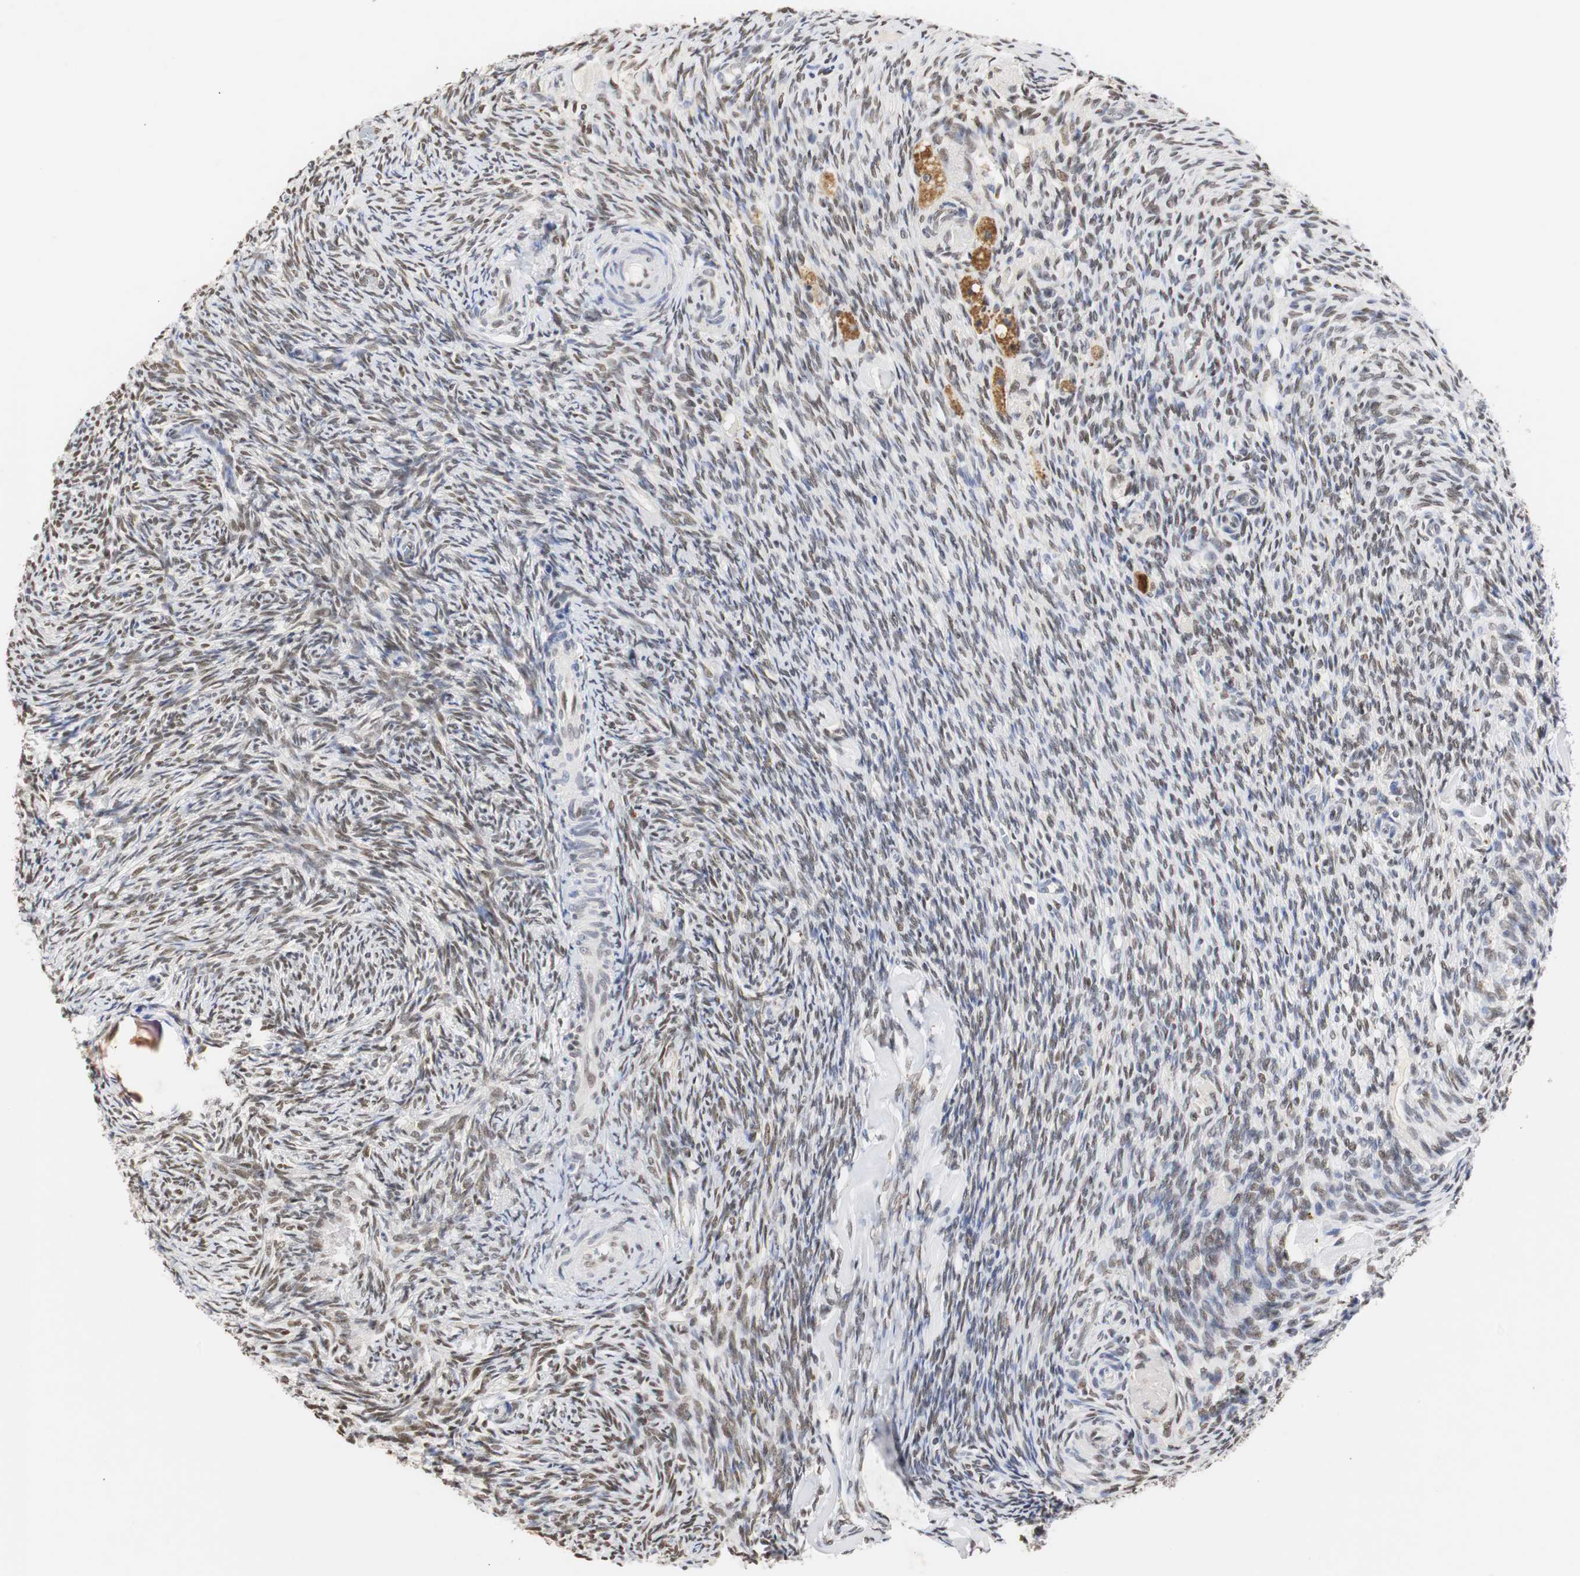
{"staining": {"intensity": "moderate", "quantity": ">75%", "location": "nuclear"}, "tissue": "ovary", "cell_type": "Ovarian stroma cells", "image_type": "normal", "snomed": [{"axis": "morphology", "description": "Normal tissue, NOS"}, {"axis": "topography", "description": "Ovary"}], "caption": "Immunohistochemistry staining of normal ovary, which reveals medium levels of moderate nuclear positivity in approximately >75% of ovarian stroma cells indicating moderate nuclear protein positivity. The staining was performed using DAB (brown) for protein detection and nuclei were counterstained in hematoxylin (blue).", "gene": "ZFC3H1", "patient": {"sex": "female", "age": 60}}